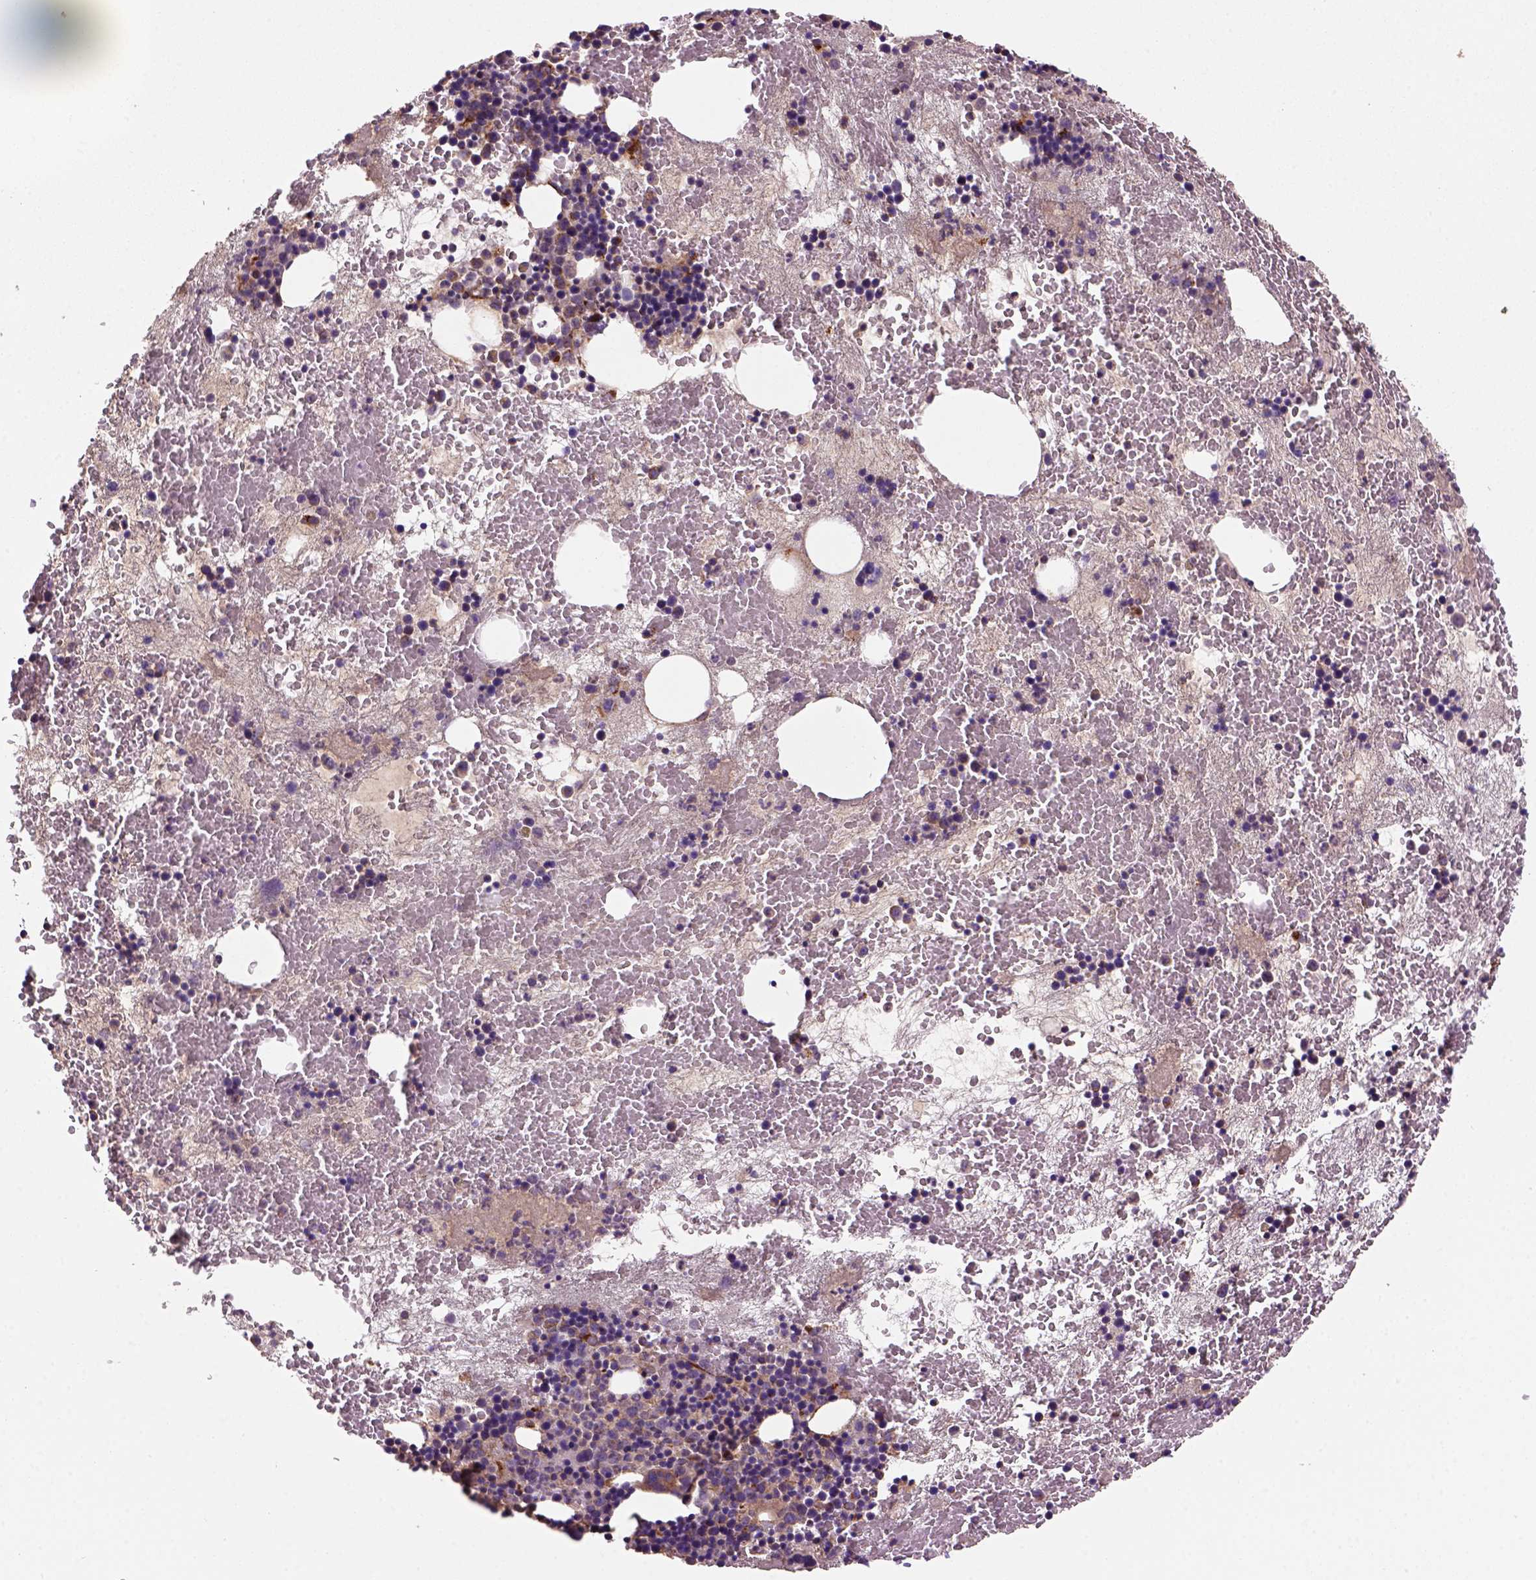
{"staining": {"intensity": "moderate", "quantity": "<25%", "location": "cytoplasmic/membranous"}, "tissue": "bone marrow", "cell_type": "Hematopoietic cells", "image_type": "normal", "snomed": [{"axis": "morphology", "description": "Normal tissue, NOS"}, {"axis": "topography", "description": "Bone marrow"}], "caption": "Immunohistochemistry of unremarkable bone marrow demonstrates low levels of moderate cytoplasmic/membranous staining in approximately <25% of hematopoietic cells.", "gene": "WARS2", "patient": {"sex": "male", "age": 79}}